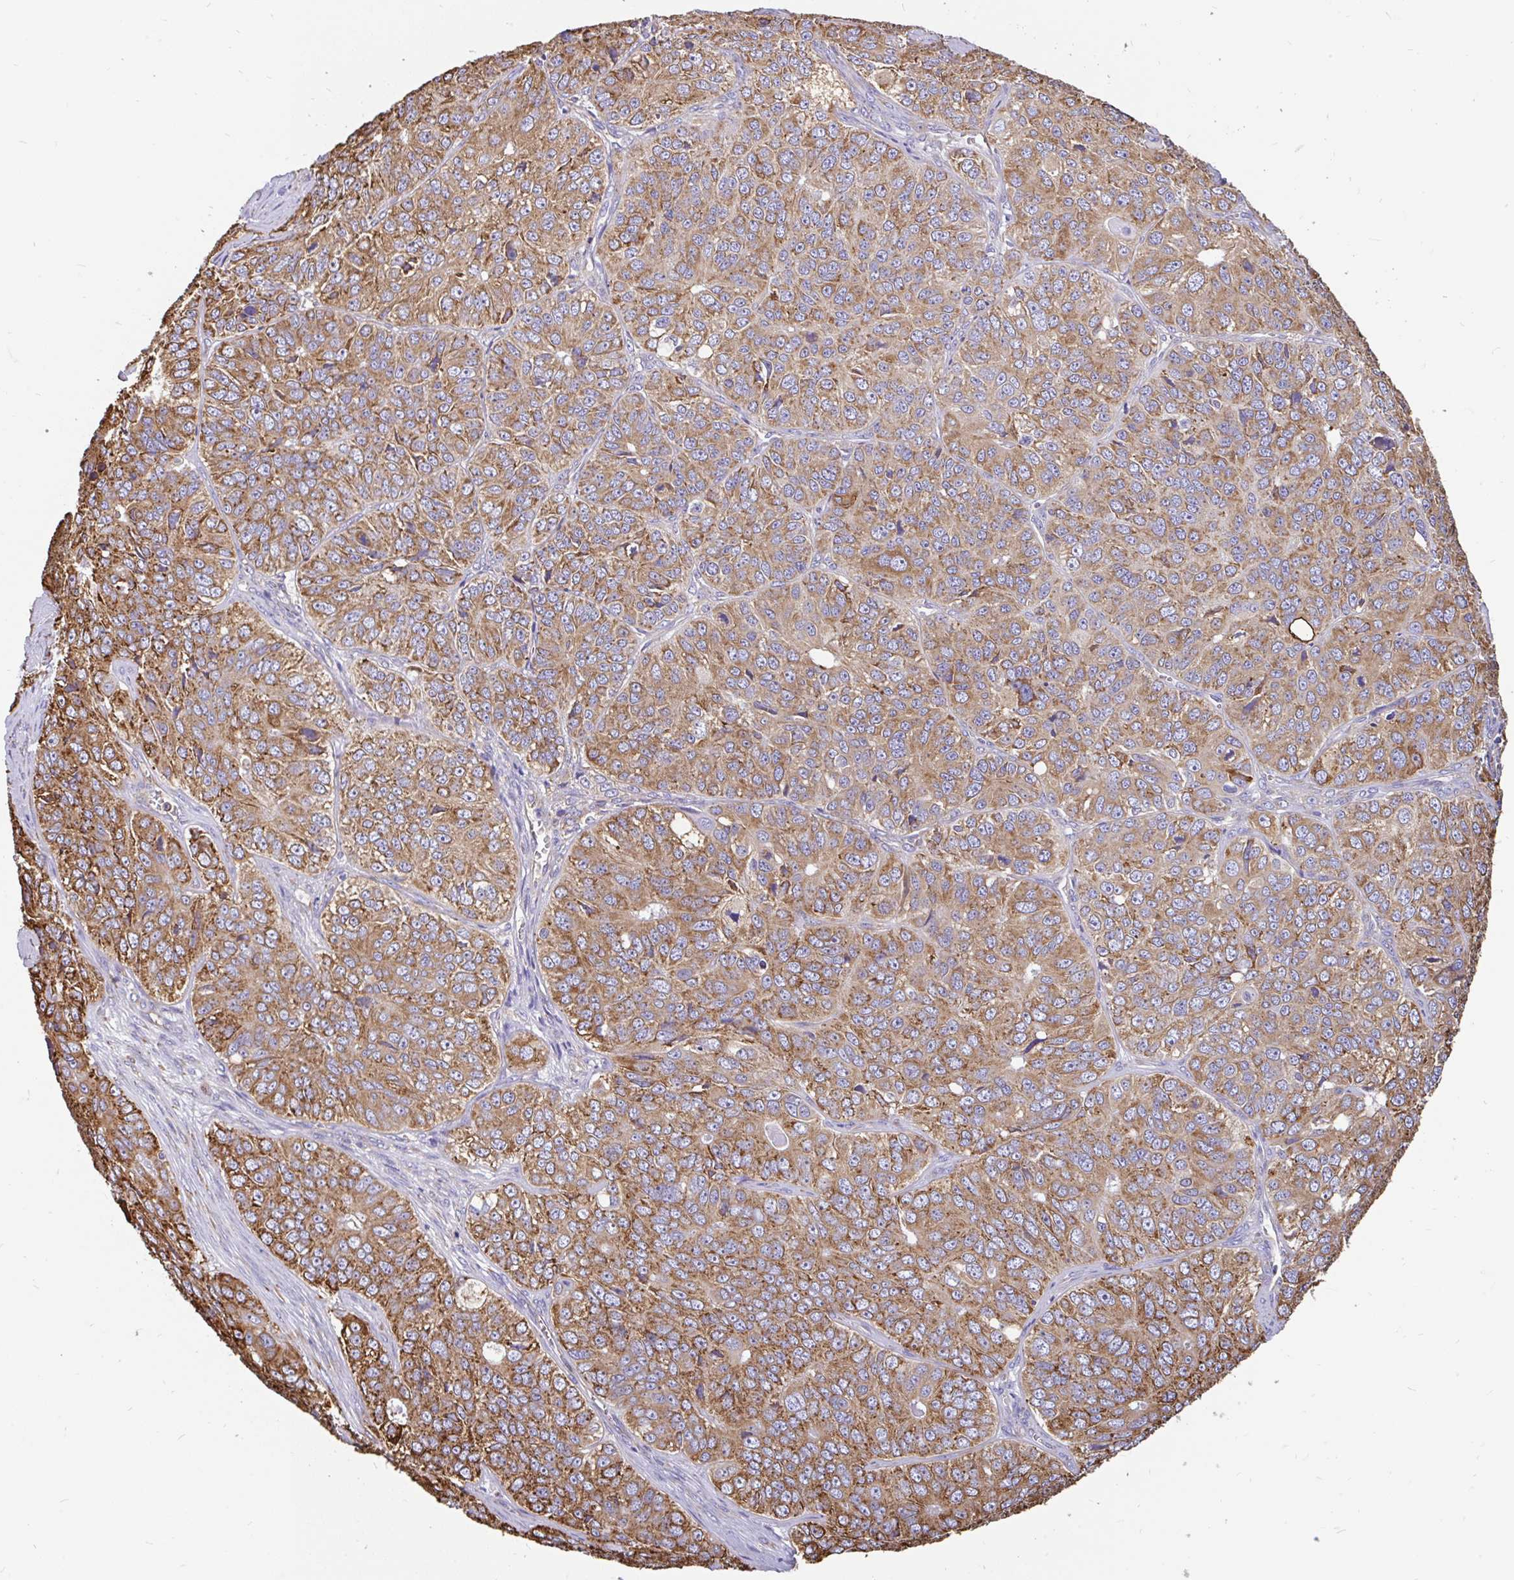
{"staining": {"intensity": "moderate", "quantity": ">75%", "location": "cytoplasmic/membranous"}, "tissue": "ovarian cancer", "cell_type": "Tumor cells", "image_type": "cancer", "snomed": [{"axis": "morphology", "description": "Carcinoma, endometroid"}, {"axis": "topography", "description": "Ovary"}], "caption": "Immunohistochemistry (IHC) of endometroid carcinoma (ovarian) demonstrates medium levels of moderate cytoplasmic/membranous expression in about >75% of tumor cells. (DAB (3,3'-diaminobenzidine) IHC, brown staining for protein, blue staining for nuclei).", "gene": "EML5", "patient": {"sex": "female", "age": 51}}